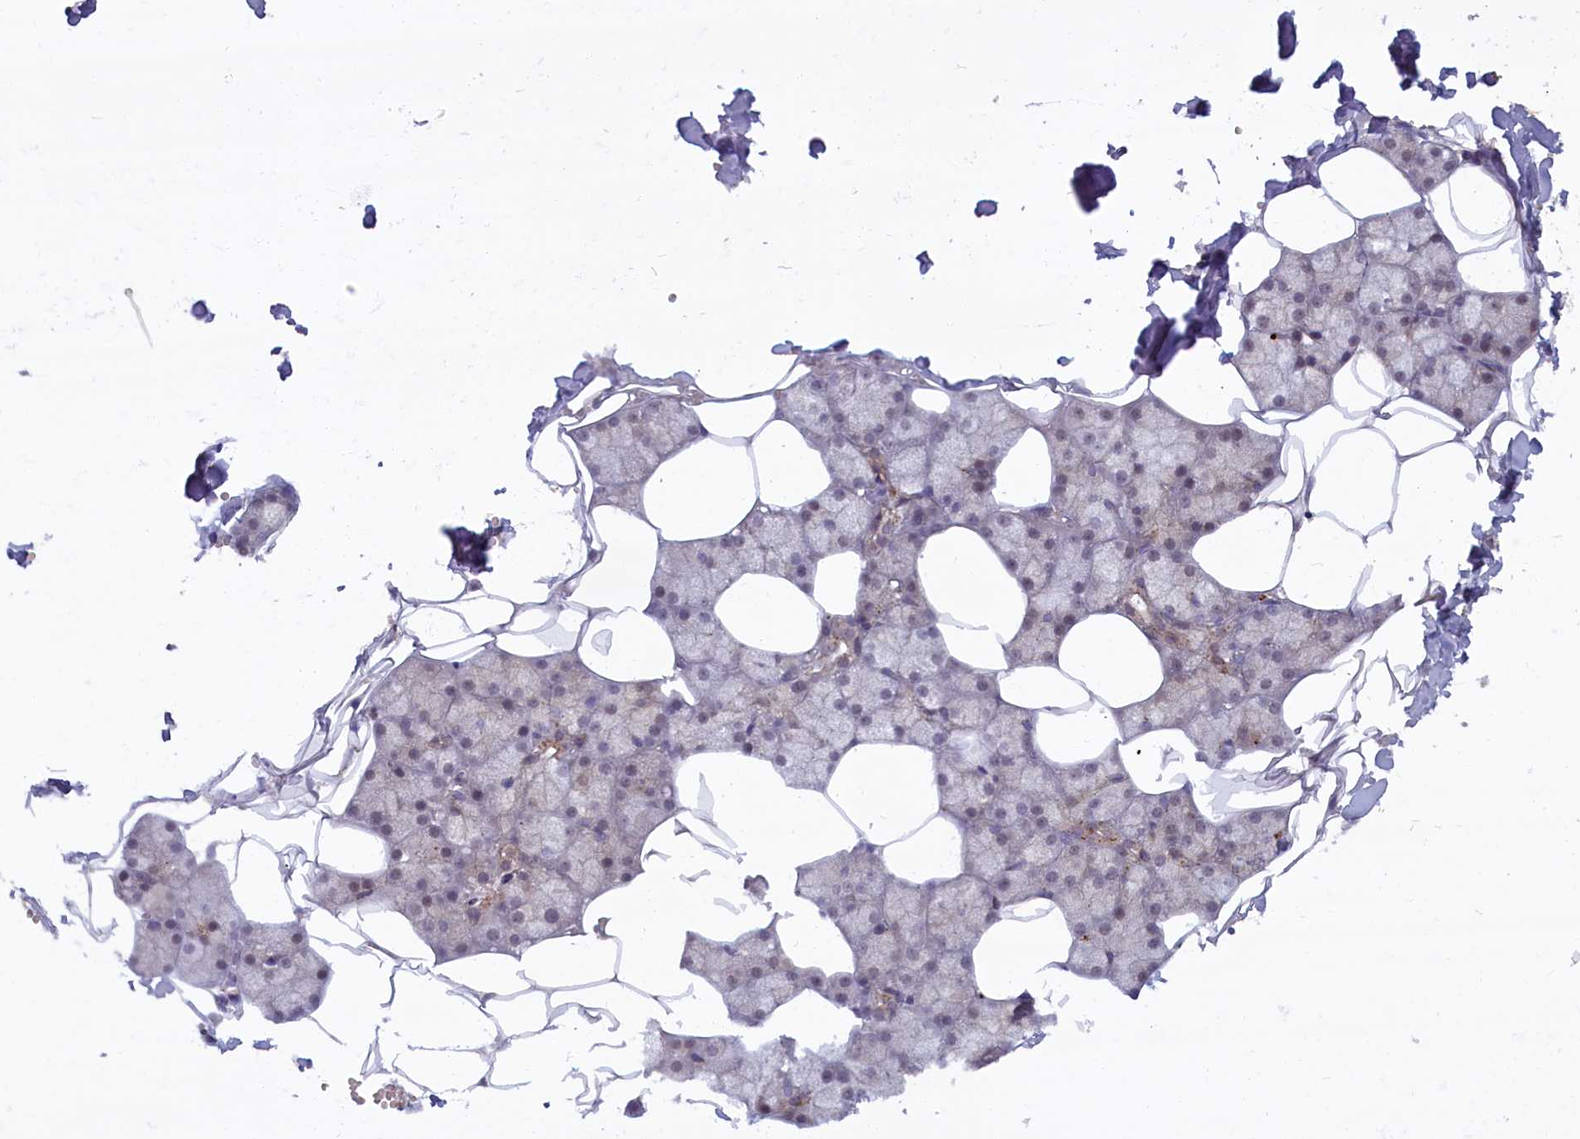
{"staining": {"intensity": "strong", "quantity": "<25%", "location": "cytoplasmic/membranous"}, "tissue": "salivary gland", "cell_type": "Glandular cells", "image_type": "normal", "snomed": [{"axis": "morphology", "description": "Normal tissue, NOS"}, {"axis": "topography", "description": "Salivary gland"}], "caption": "An image of human salivary gland stained for a protein displays strong cytoplasmic/membranous brown staining in glandular cells. The staining was performed using DAB to visualize the protein expression in brown, while the nuclei were stained in blue with hematoxylin (Magnification: 20x).", "gene": "FCSK", "patient": {"sex": "male", "age": 62}}